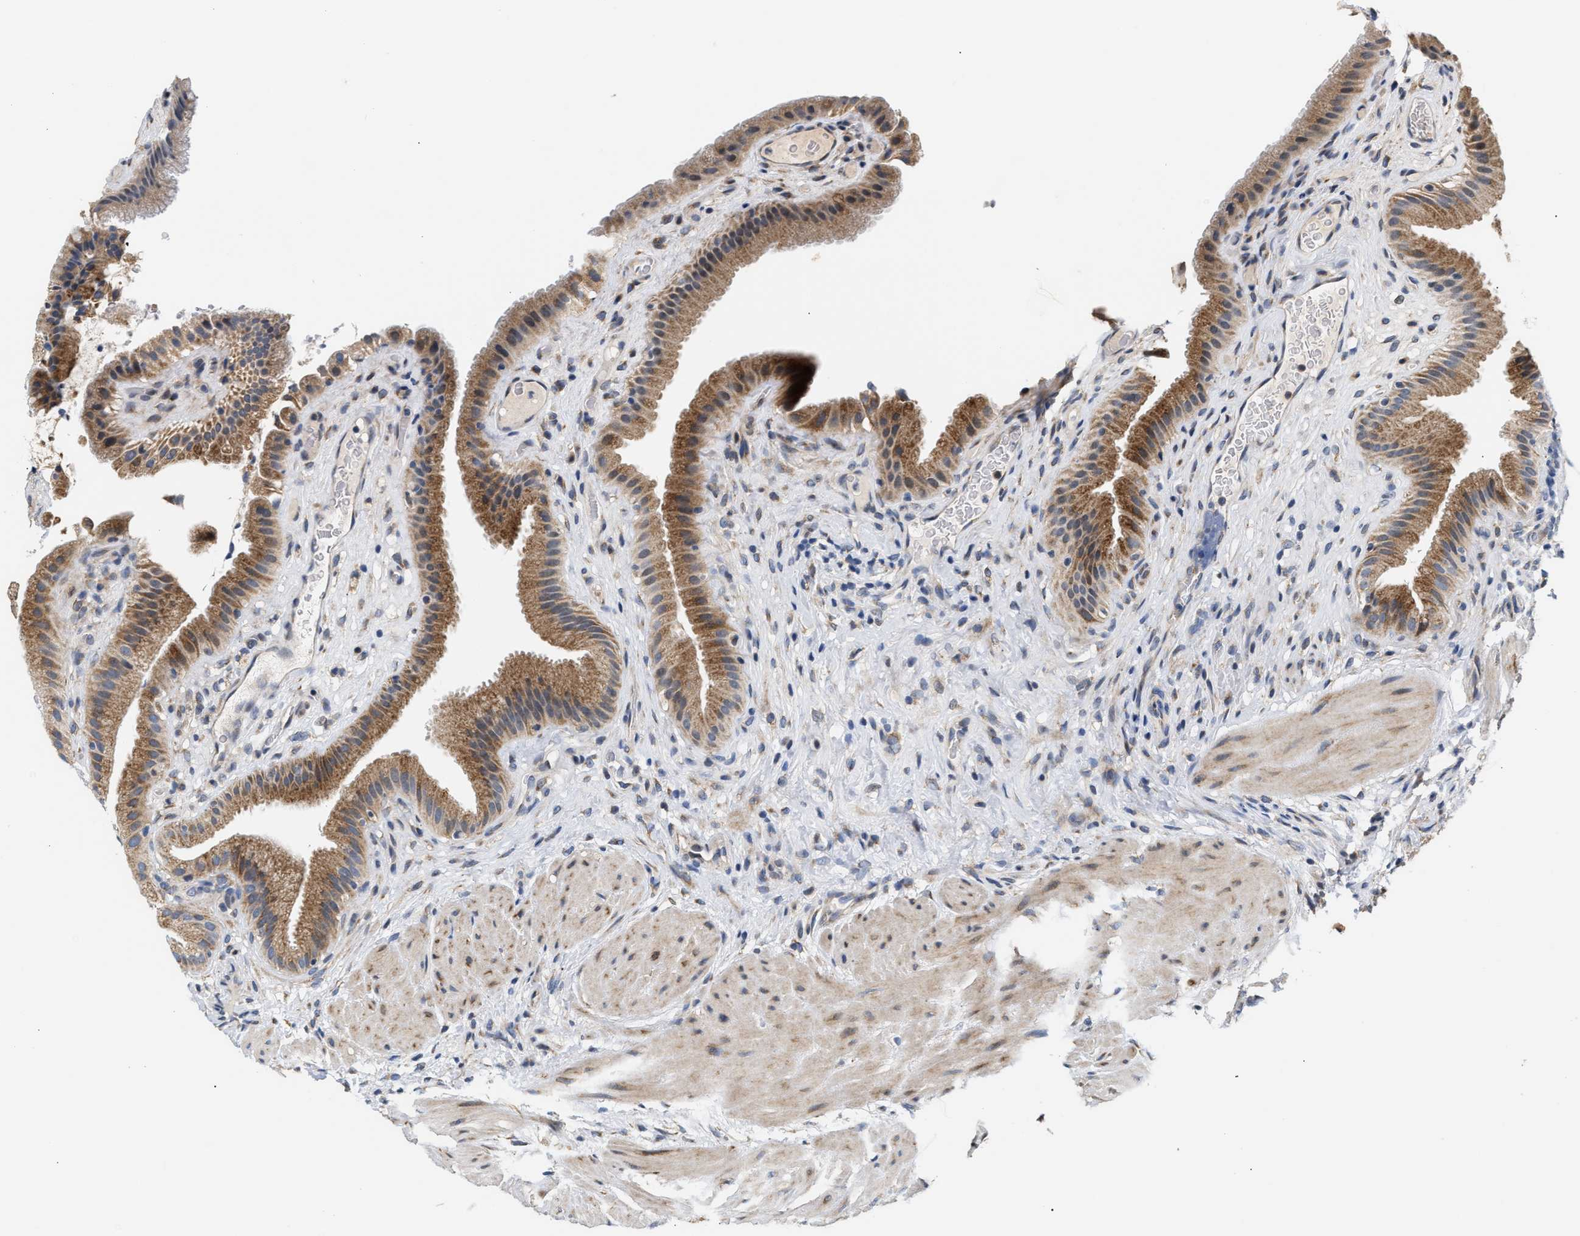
{"staining": {"intensity": "moderate", "quantity": ">75%", "location": "cytoplasmic/membranous"}, "tissue": "gallbladder", "cell_type": "Glandular cells", "image_type": "normal", "snomed": [{"axis": "morphology", "description": "Normal tissue, NOS"}, {"axis": "topography", "description": "Gallbladder"}], "caption": "The micrograph reveals a brown stain indicating the presence of a protein in the cytoplasmic/membranous of glandular cells in gallbladder. (brown staining indicates protein expression, while blue staining denotes nuclei).", "gene": "TMEM168", "patient": {"sex": "male", "age": 49}}